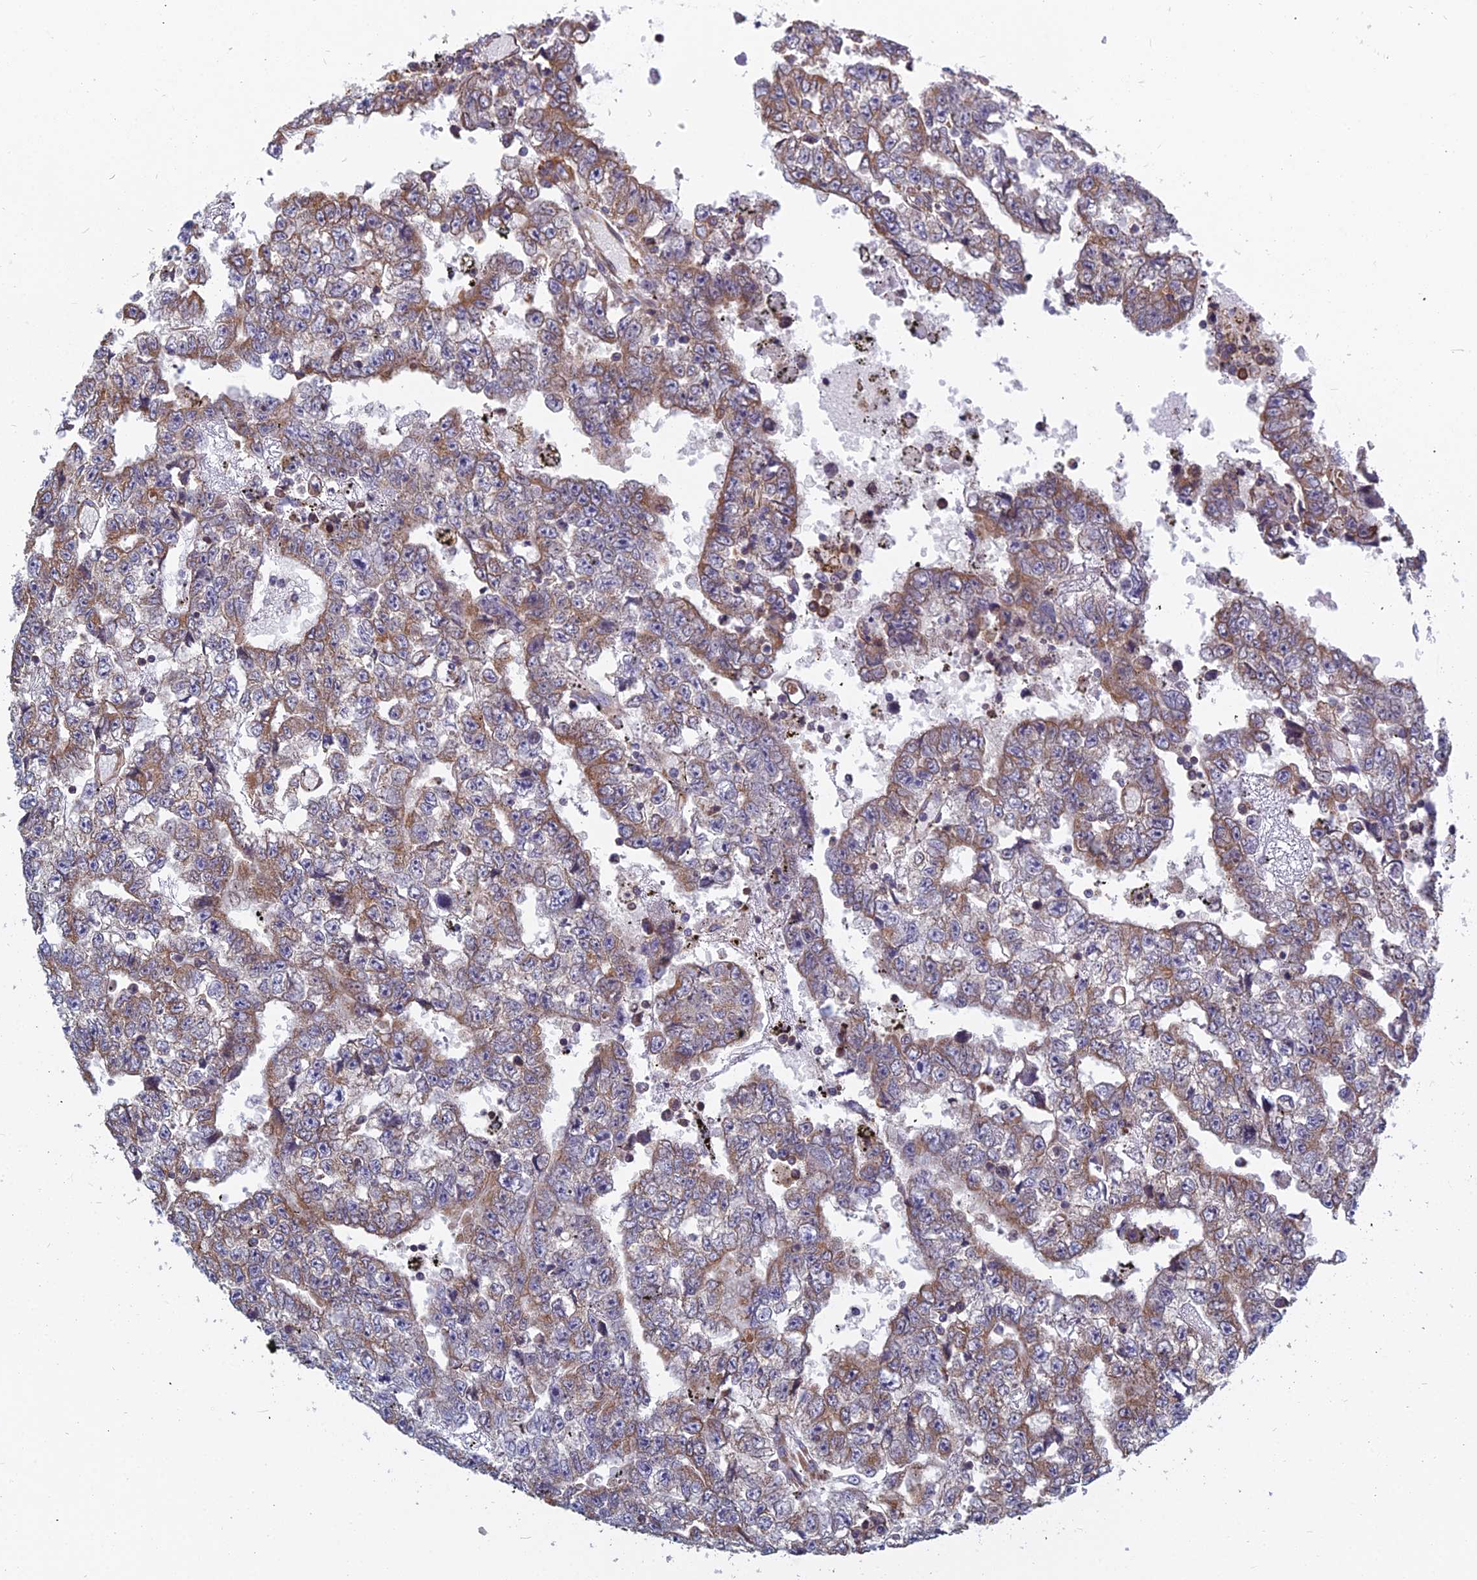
{"staining": {"intensity": "moderate", "quantity": "25%-75%", "location": "cytoplasmic/membranous"}, "tissue": "testis cancer", "cell_type": "Tumor cells", "image_type": "cancer", "snomed": [{"axis": "morphology", "description": "Carcinoma, Embryonal, NOS"}, {"axis": "topography", "description": "Testis"}], "caption": "Approximately 25%-75% of tumor cells in human testis cancer (embryonal carcinoma) reveal moderate cytoplasmic/membranous protein positivity as visualized by brown immunohistochemical staining.", "gene": "KIAA1143", "patient": {"sex": "male", "age": 25}}